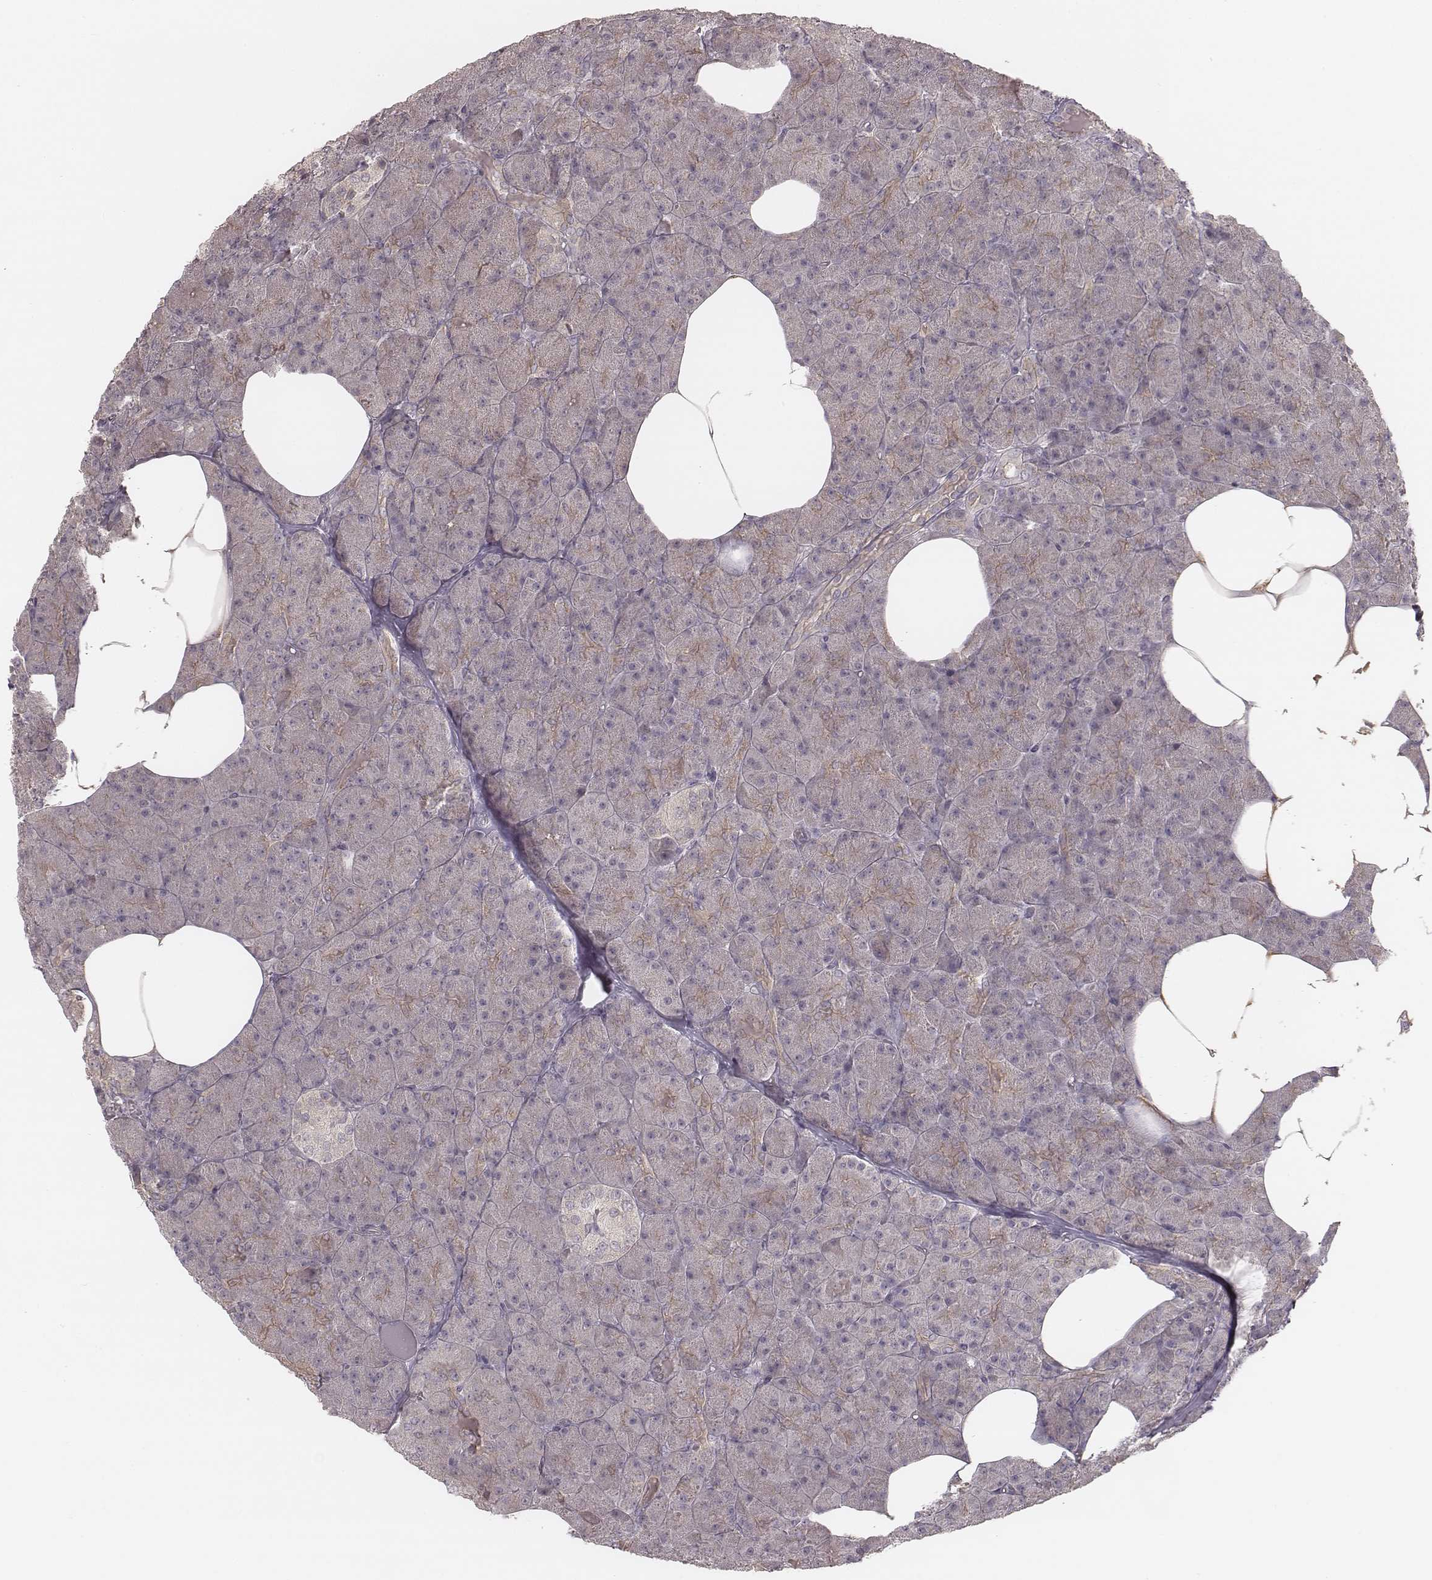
{"staining": {"intensity": "moderate", "quantity": "<25%", "location": "cytoplasmic/membranous"}, "tissue": "pancreas", "cell_type": "Exocrine glandular cells", "image_type": "normal", "snomed": [{"axis": "morphology", "description": "Normal tissue, NOS"}, {"axis": "topography", "description": "Pancreas"}], "caption": "DAB immunohistochemical staining of benign human pancreas demonstrates moderate cytoplasmic/membranous protein expression in approximately <25% of exocrine glandular cells.", "gene": "TDRD5", "patient": {"sex": "female", "age": 45}}